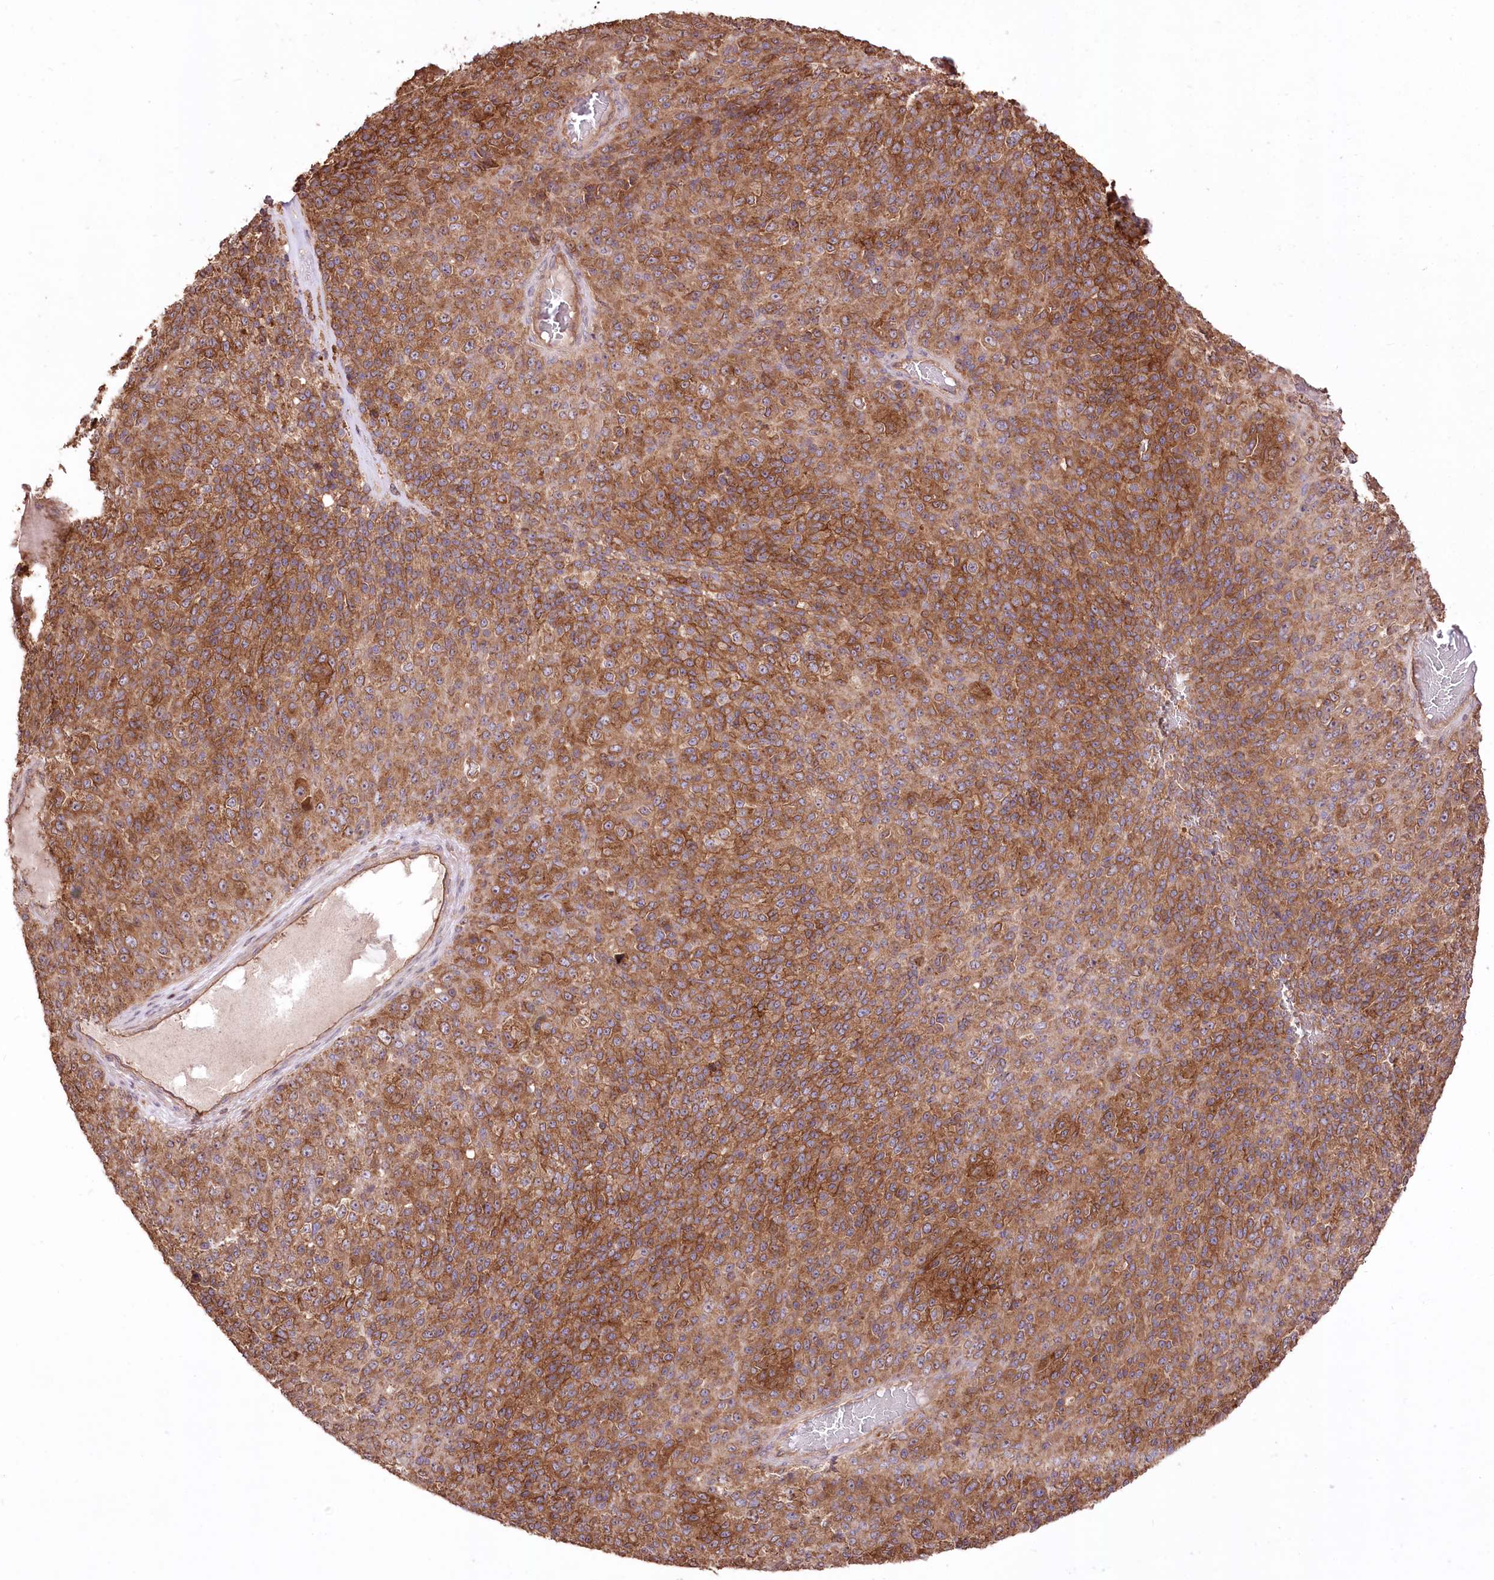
{"staining": {"intensity": "strong", "quantity": ">75%", "location": "cytoplasmic/membranous"}, "tissue": "melanoma", "cell_type": "Tumor cells", "image_type": "cancer", "snomed": [{"axis": "morphology", "description": "Malignant melanoma, Metastatic site"}, {"axis": "topography", "description": "Brain"}], "caption": "Brown immunohistochemical staining in melanoma exhibits strong cytoplasmic/membranous staining in approximately >75% of tumor cells.", "gene": "XYLB", "patient": {"sex": "female", "age": 56}}